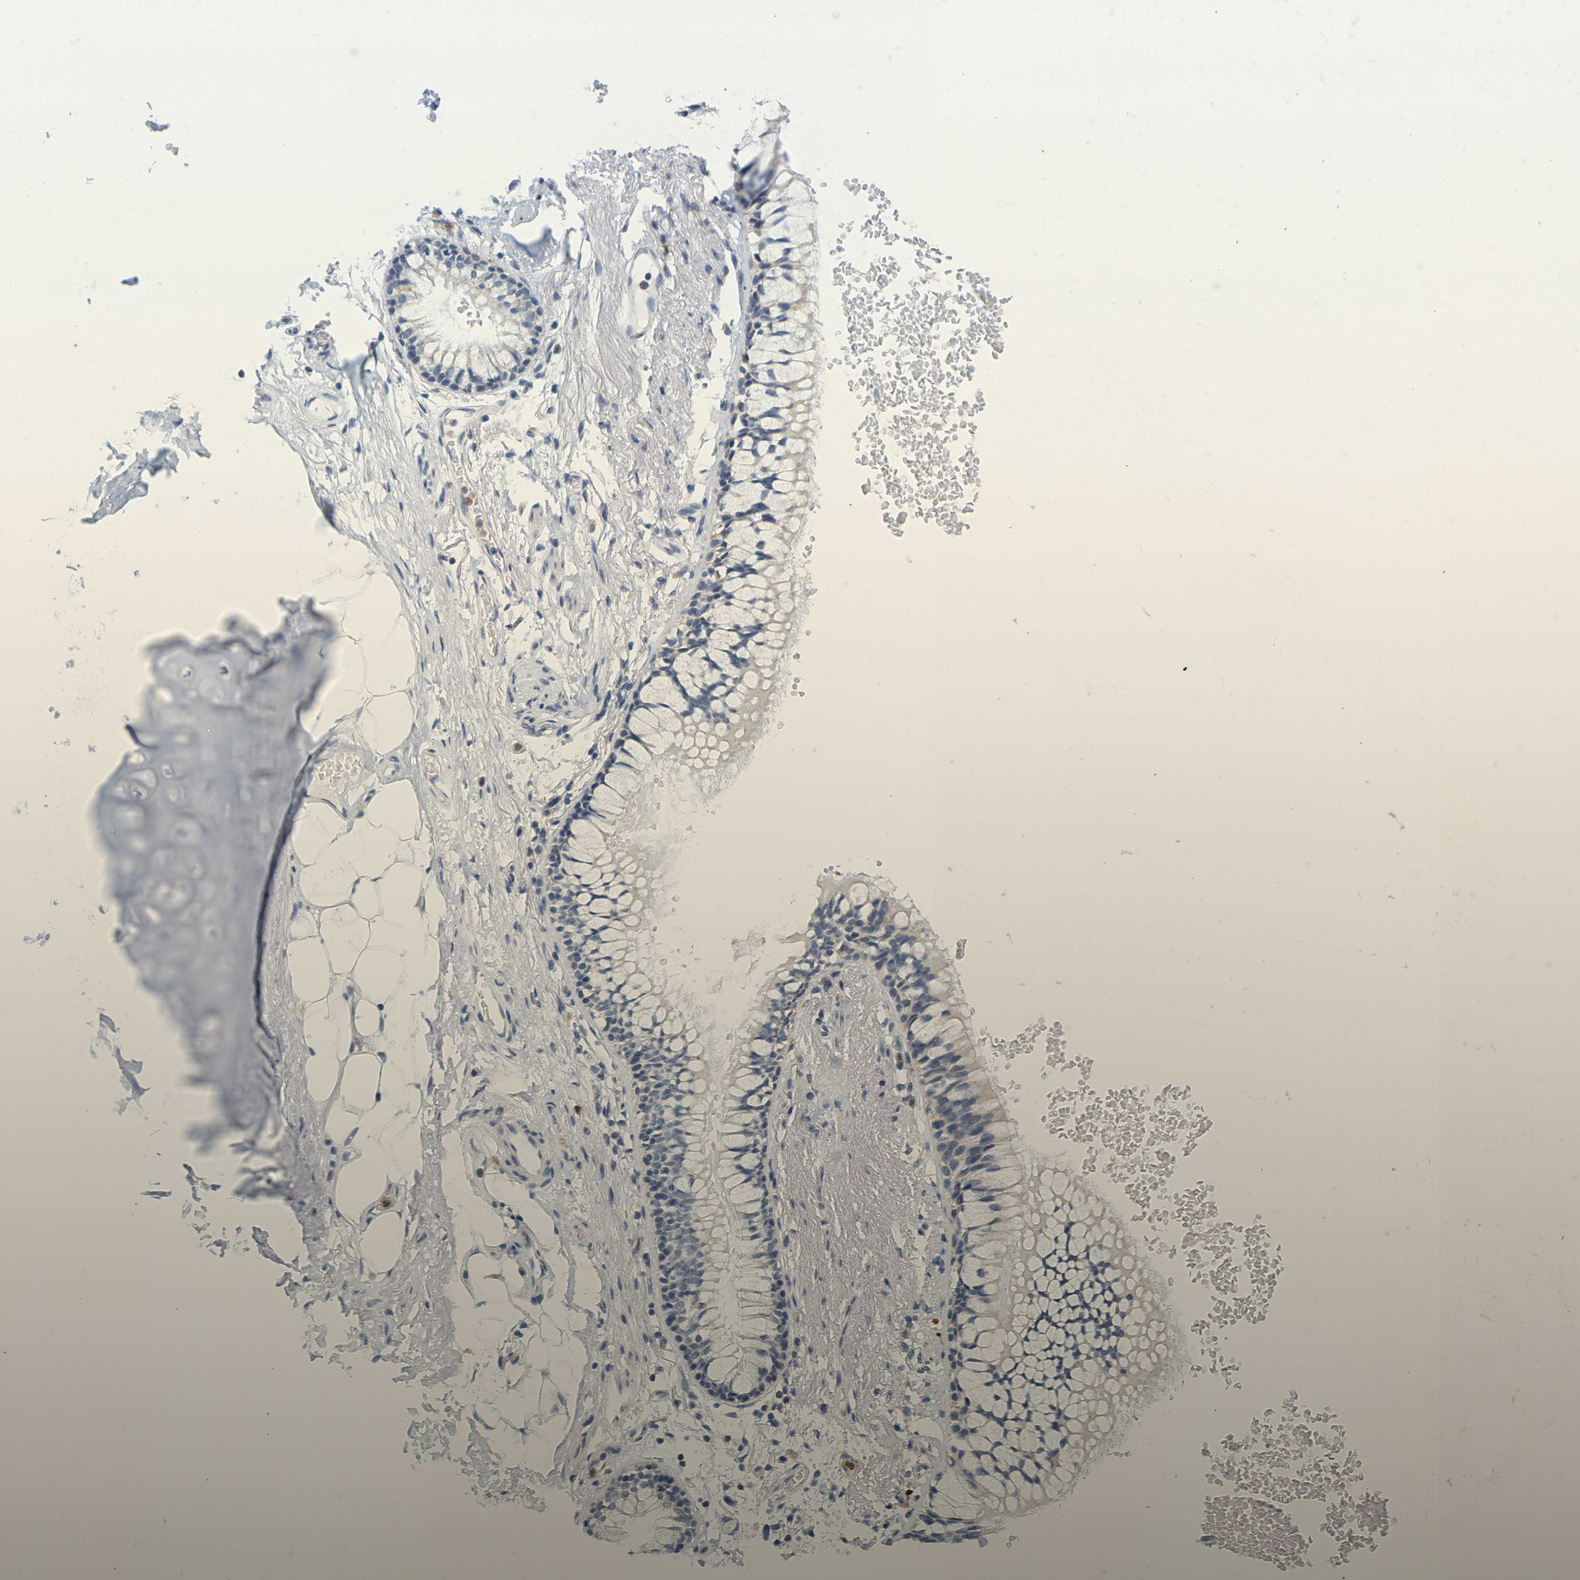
{"staining": {"intensity": "negative", "quantity": "none", "location": "none"}, "tissue": "adipose tissue", "cell_type": "Adipocytes", "image_type": "normal", "snomed": [{"axis": "morphology", "description": "Normal tissue, NOS"}, {"axis": "topography", "description": "Cartilage tissue"}, {"axis": "topography", "description": "Bronchus"}], "caption": "This is a photomicrograph of IHC staining of unremarkable adipose tissue, which shows no expression in adipocytes.", "gene": "KLK5", "patient": {"sex": "female", "age": 73}}